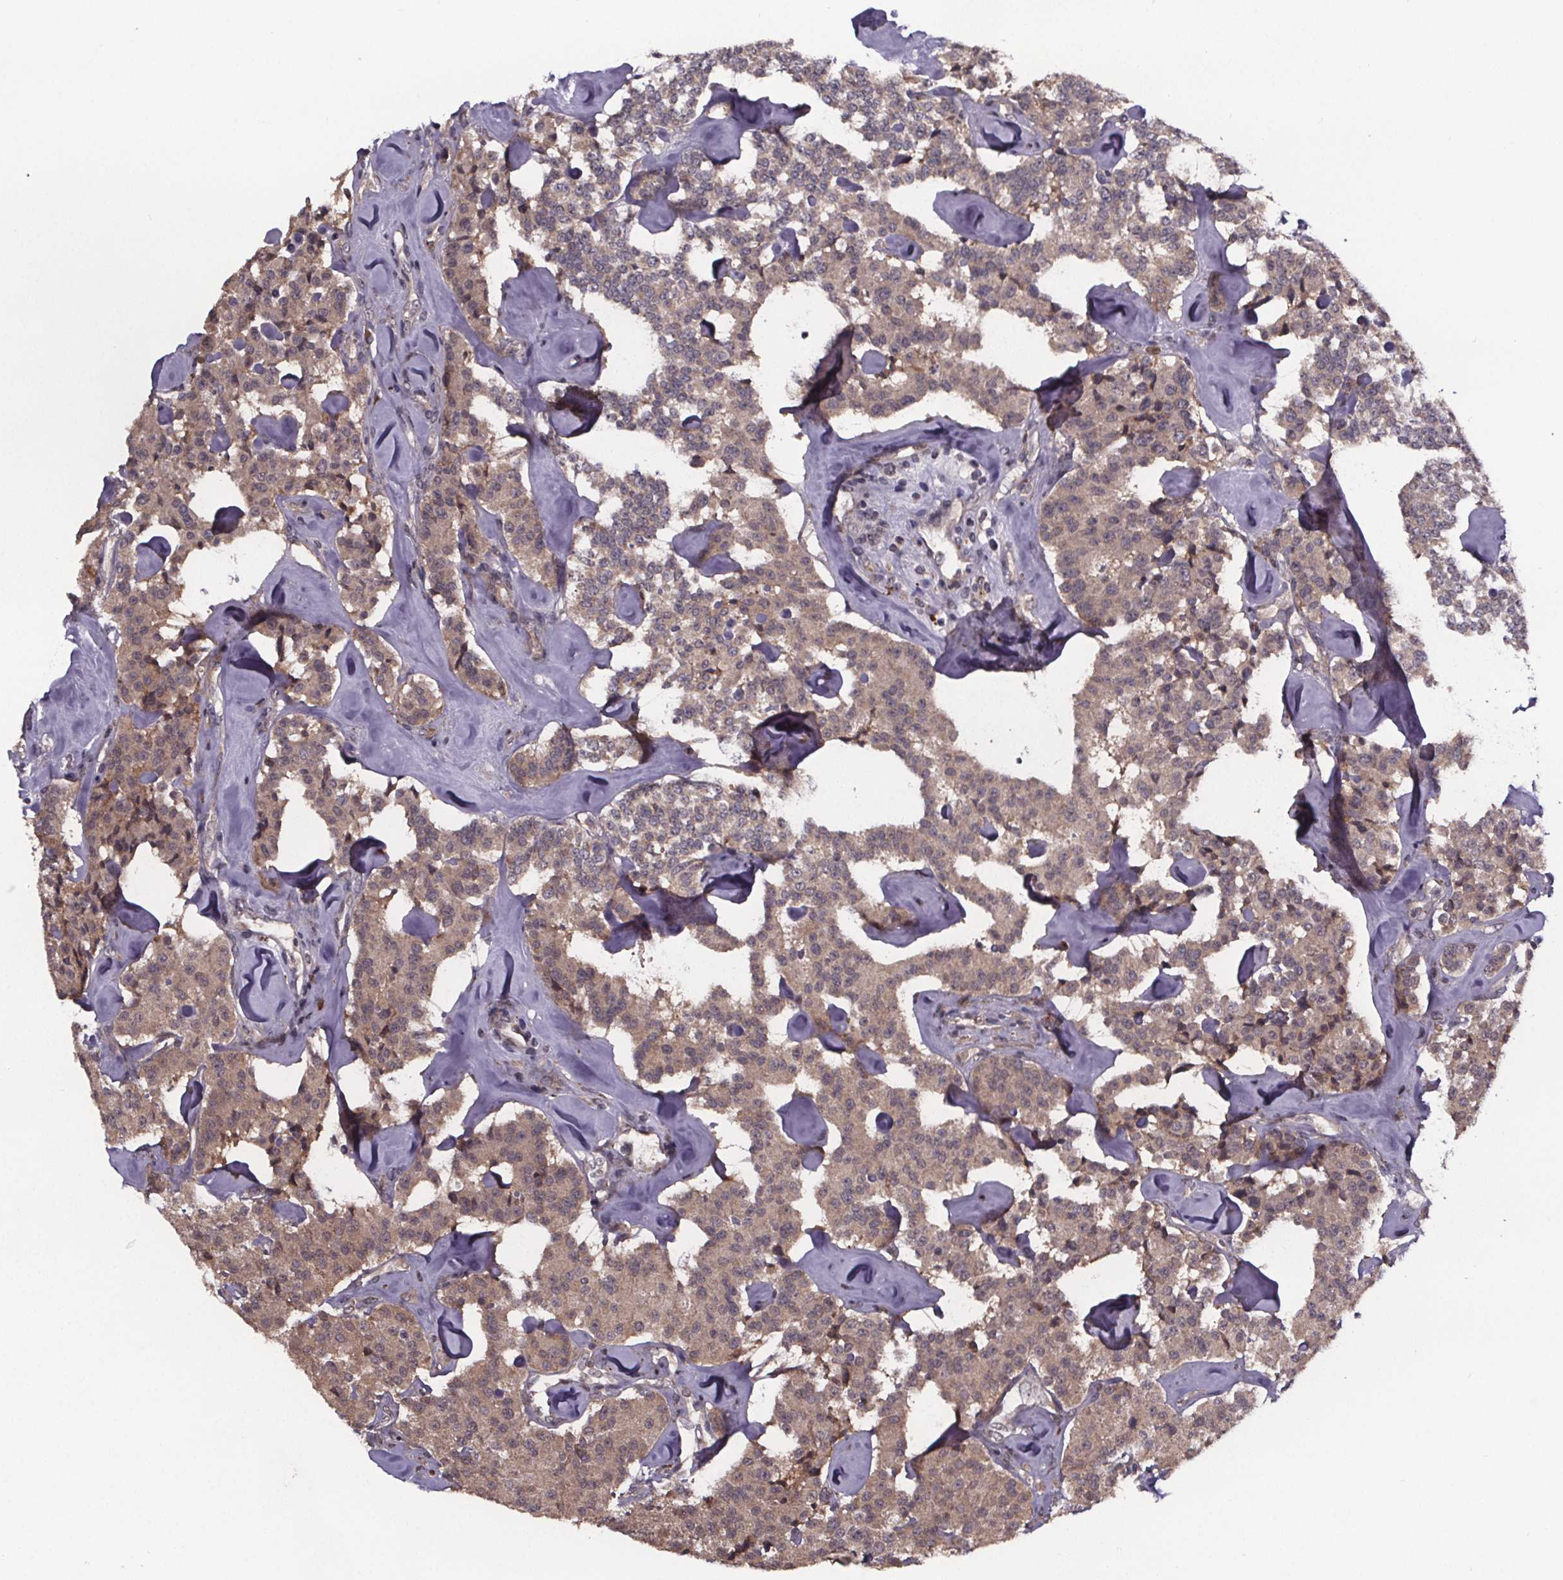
{"staining": {"intensity": "weak", "quantity": ">75%", "location": "cytoplasmic/membranous"}, "tissue": "carcinoid", "cell_type": "Tumor cells", "image_type": "cancer", "snomed": [{"axis": "morphology", "description": "Carcinoid, malignant, NOS"}, {"axis": "topography", "description": "Pancreas"}], "caption": "This is a photomicrograph of IHC staining of carcinoid, which shows weak positivity in the cytoplasmic/membranous of tumor cells.", "gene": "SAT1", "patient": {"sex": "male", "age": 41}}